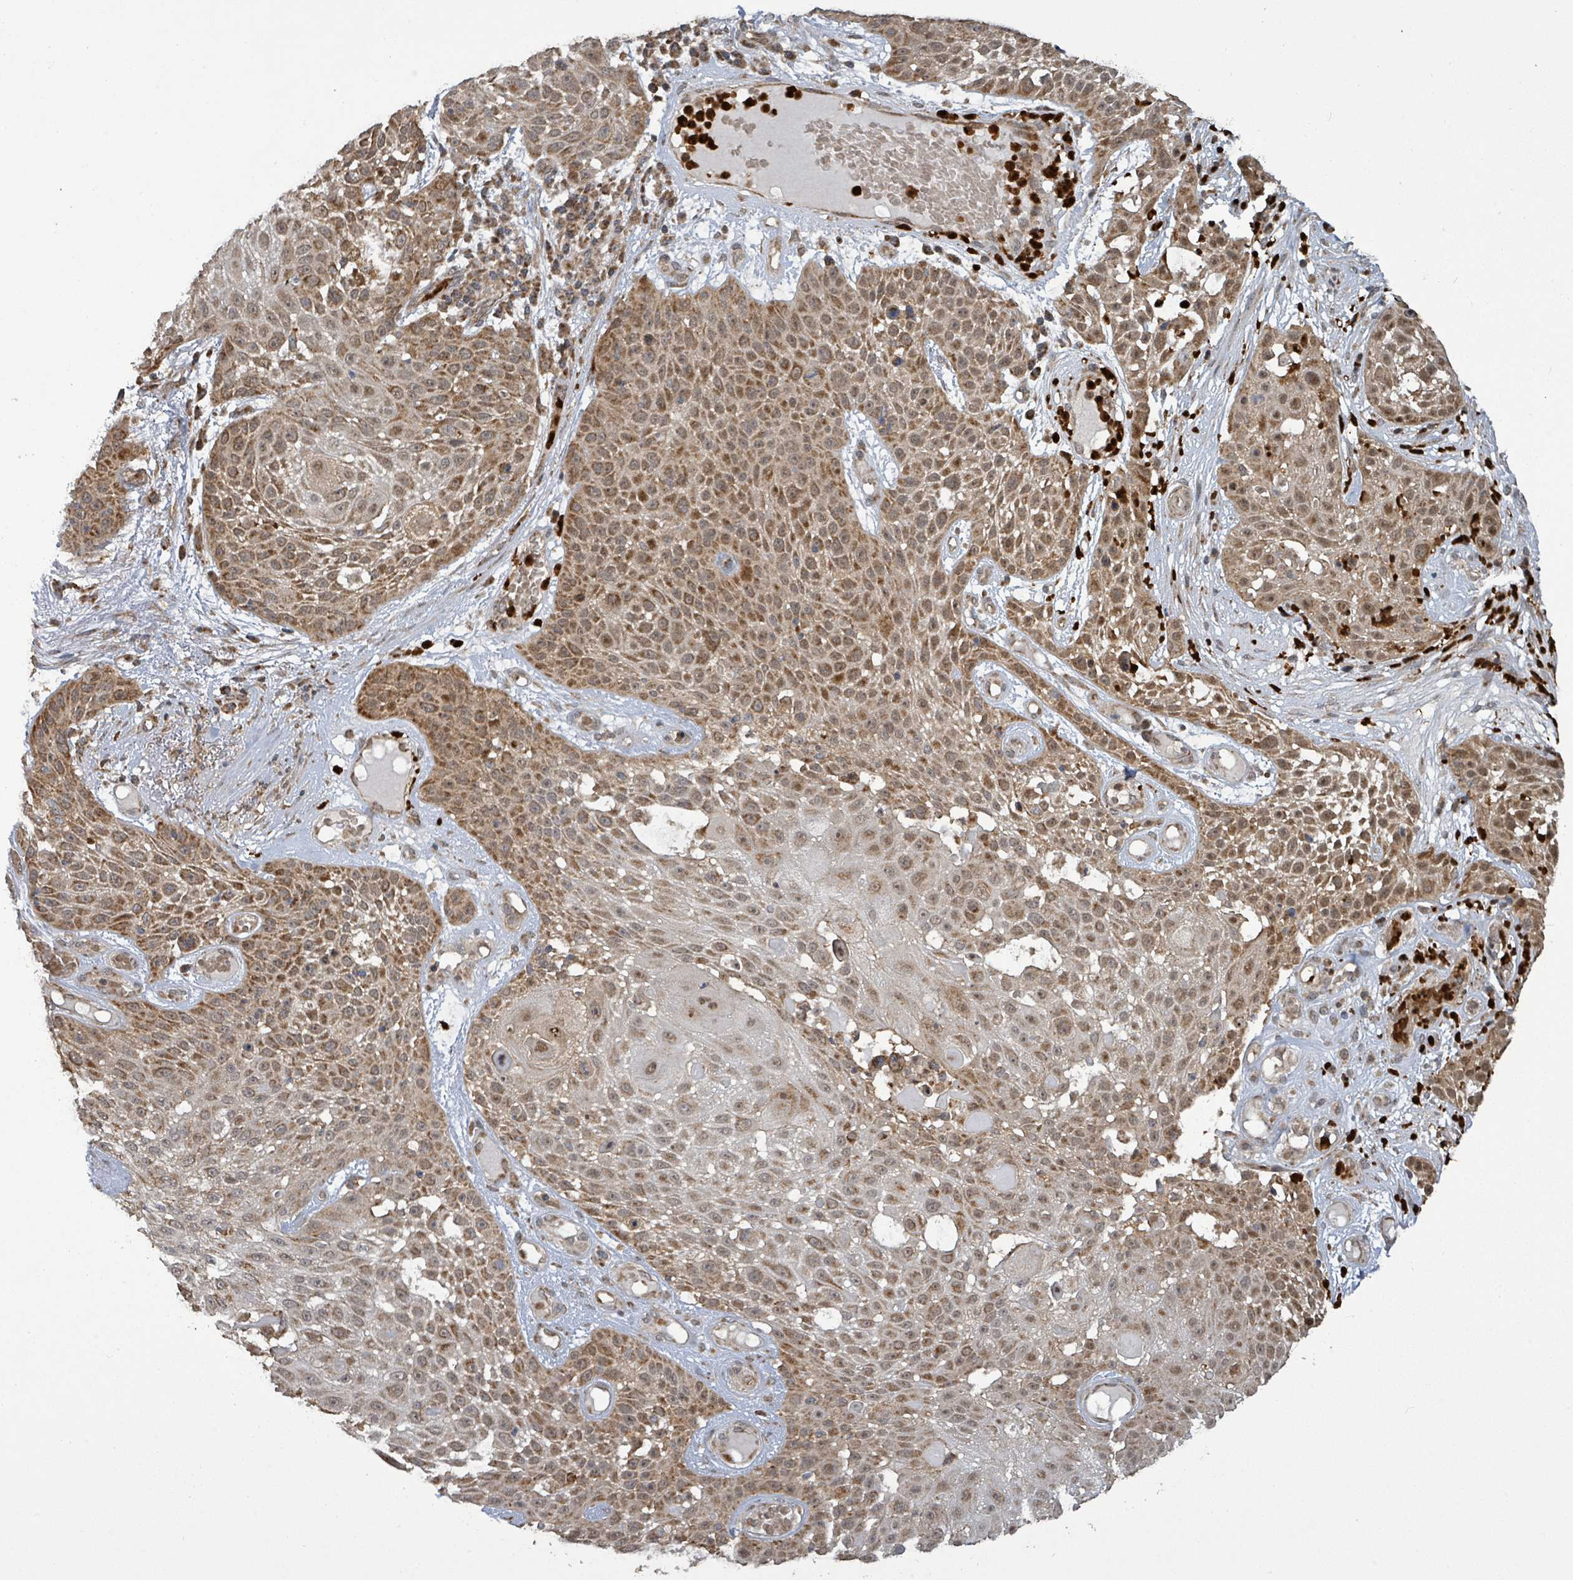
{"staining": {"intensity": "moderate", "quantity": ">75%", "location": "cytoplasmic/membranous,nuclear"}, "tissue": "skin cancer", "cell_type": "Tumor cells", "image_type": "cancer", "snomed": [{"axis": "morphology", "description": "Squamous cell carcinoma, NOS"}, {"axis": "topography", "description": "Skin"}], "caption": "High-magnification brightfield microscopy of squamous cell carcinoma (skin) stained with DAB (brown) and counterstained with hematoxylin (blue). tumor cells exhibit moderate cytoplasmic/membranous and nuclear positivity is seen in approximately>75% of cells. Nuclei are stained in blue.", "gene": "COQ6", "patient": {"sex": "female", "age": 86}}